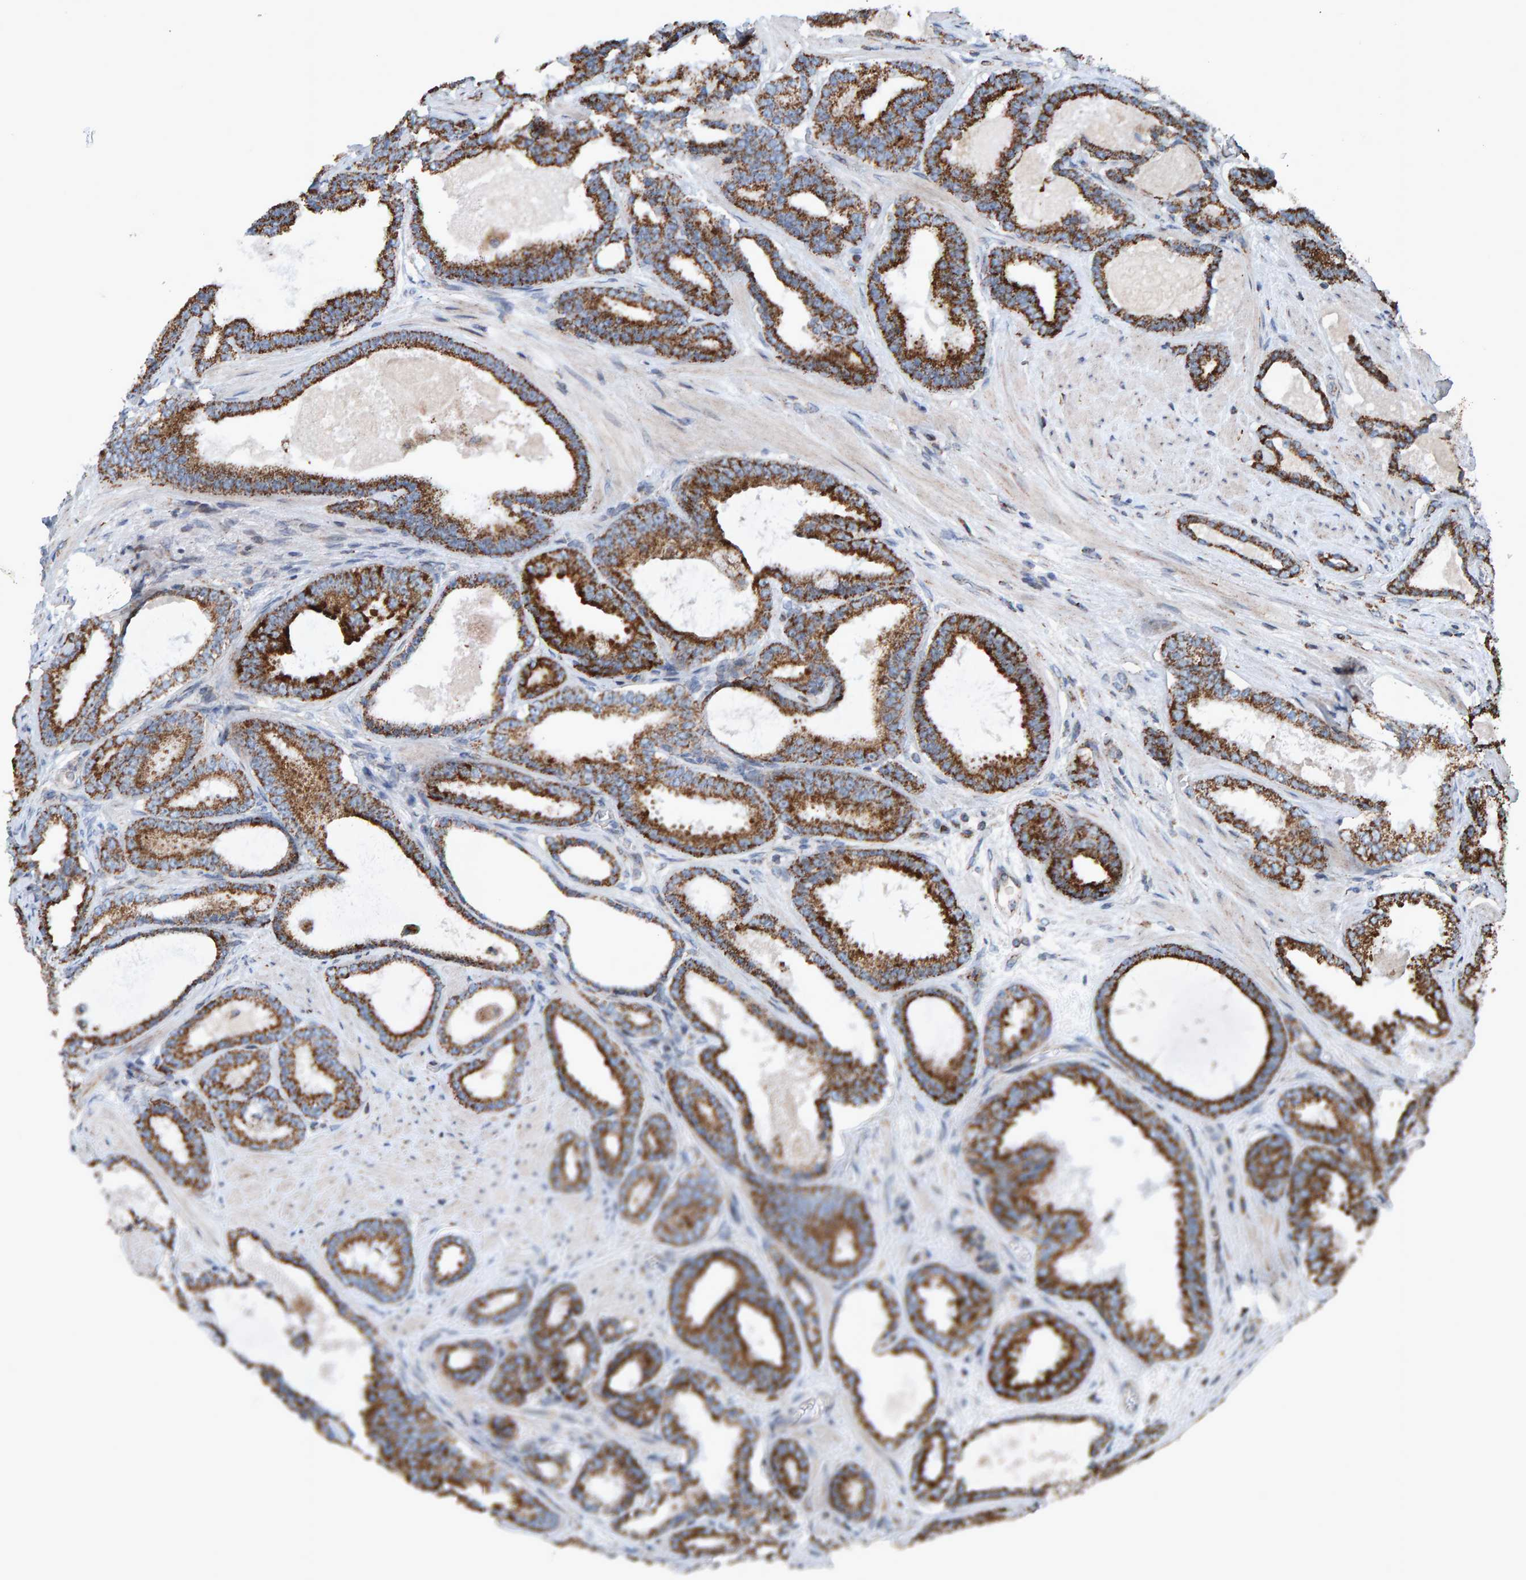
{"staining": {"intensity": "strong", "quantity": ">75%", "location": "cytoplasmic/membranous"}, "tissue": "prostate cancer", "cell_type": "Tumor cells", "image_type": "cancer", "snomed": [{"axis": "morphology", "description": "Adenocarcinoma, High grade"}, {"axis": "topography", "description": "Prostate"}], "caption": "Protein analysis of prostate cancer (high-grade adenocarcinoma) tissue demonstrates strong cytoplasmic/membranous expression in about >75% of tumor cells.", "gene": "ZNF48", "patient": {"sex": "male", "age": 60}}